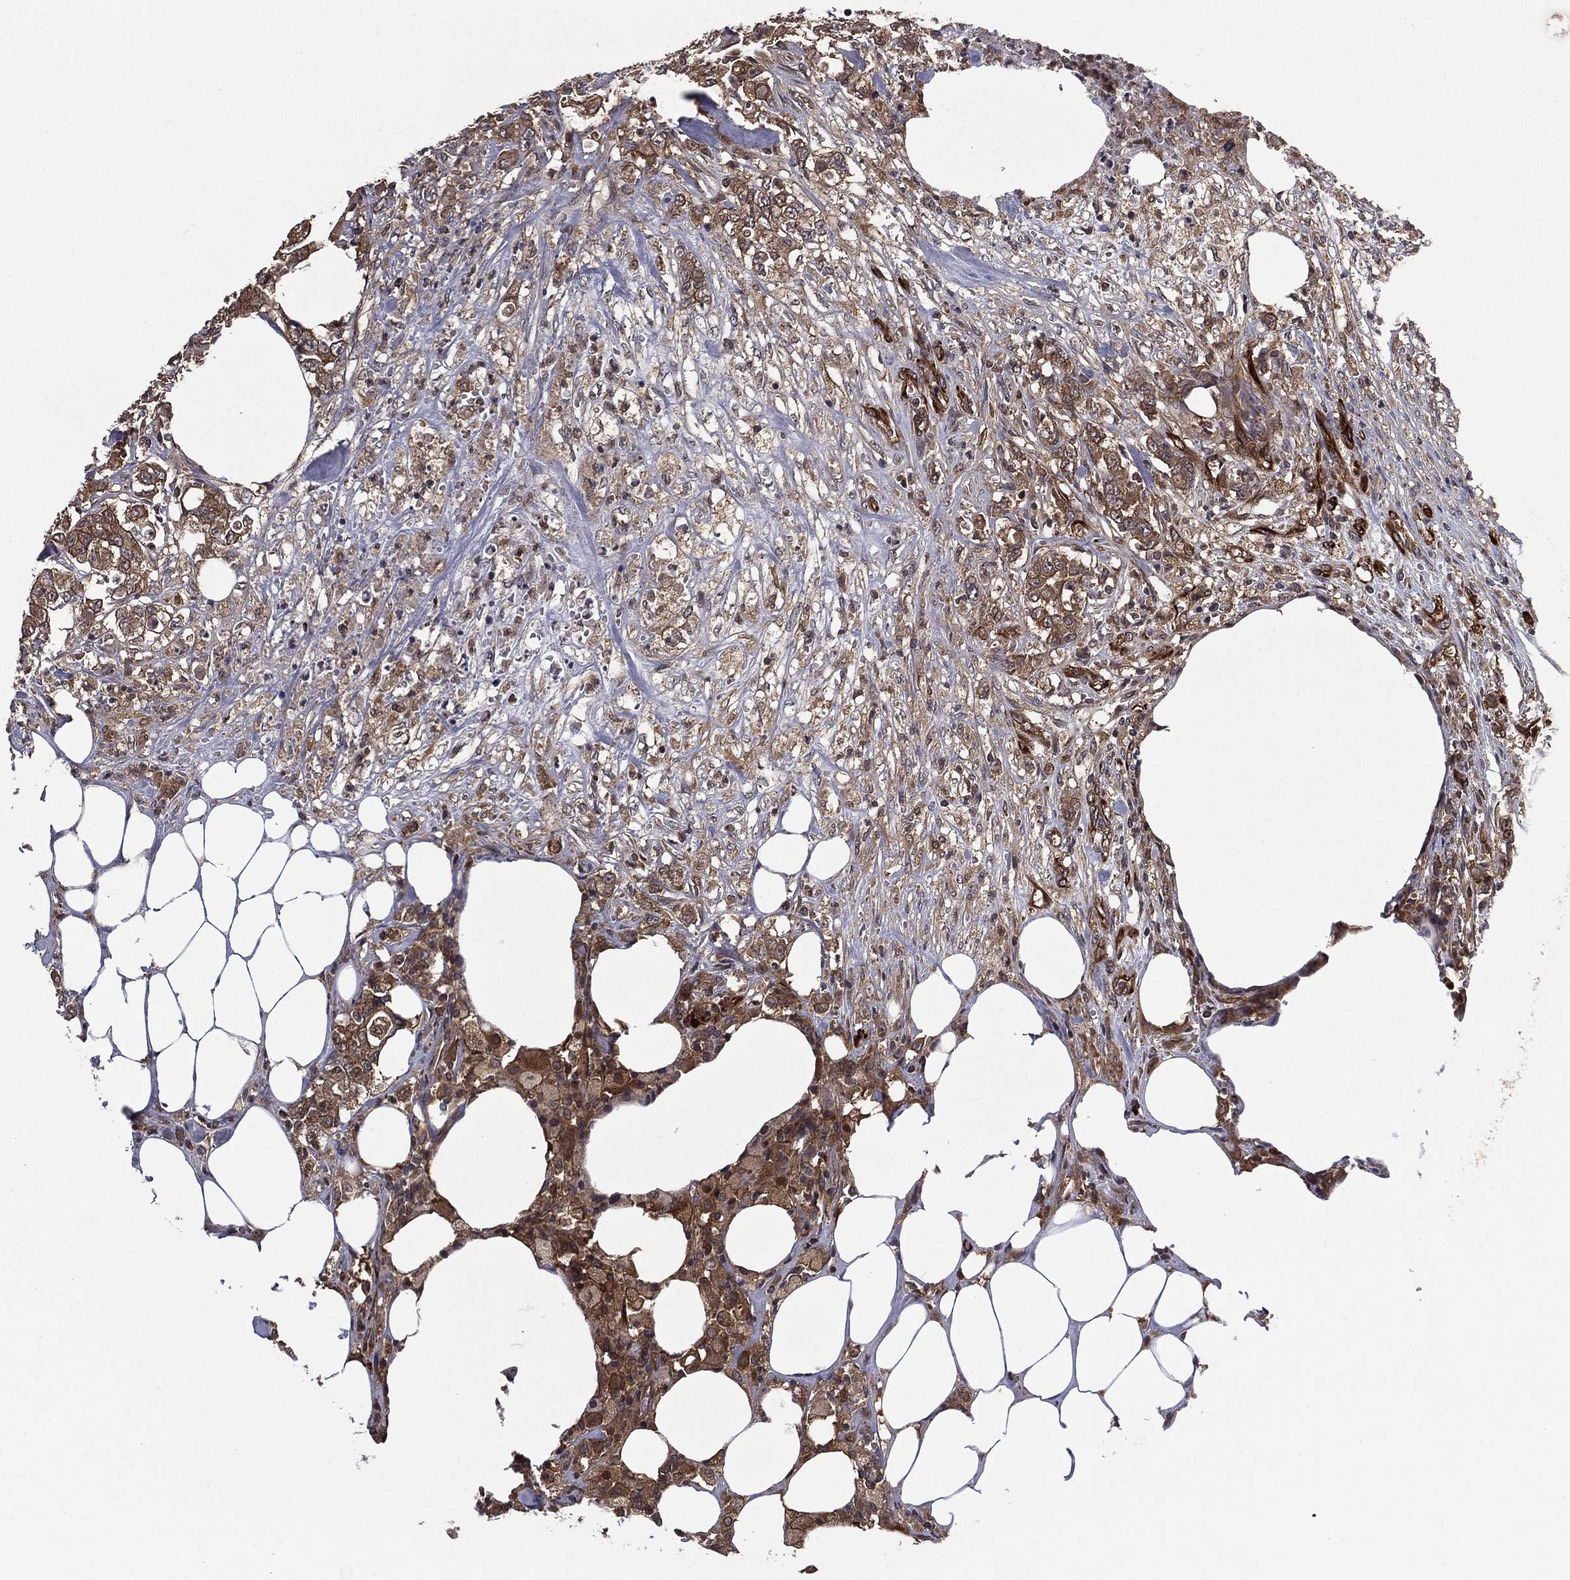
{"staining": {"intensity": "strong", "quantity": "<25%", "location": "cytoplasmic/membranous"}, "tissue": "colorectal cancer", "cell_type": "Tumor cells", "image_type": "cancer", "snomed": [{"axis": "morphology", "description": "Adenocarcinoma, NOS"}, {"axis": "topography", "description": "Colon"}], "caption": "Strong cytoplasmic/membranous protein staining is appreciated in approximately <25% of tumor cells in colorectal cancer.", "gene": "CERT1", "patient": {"sex": "female", "age": 48}}